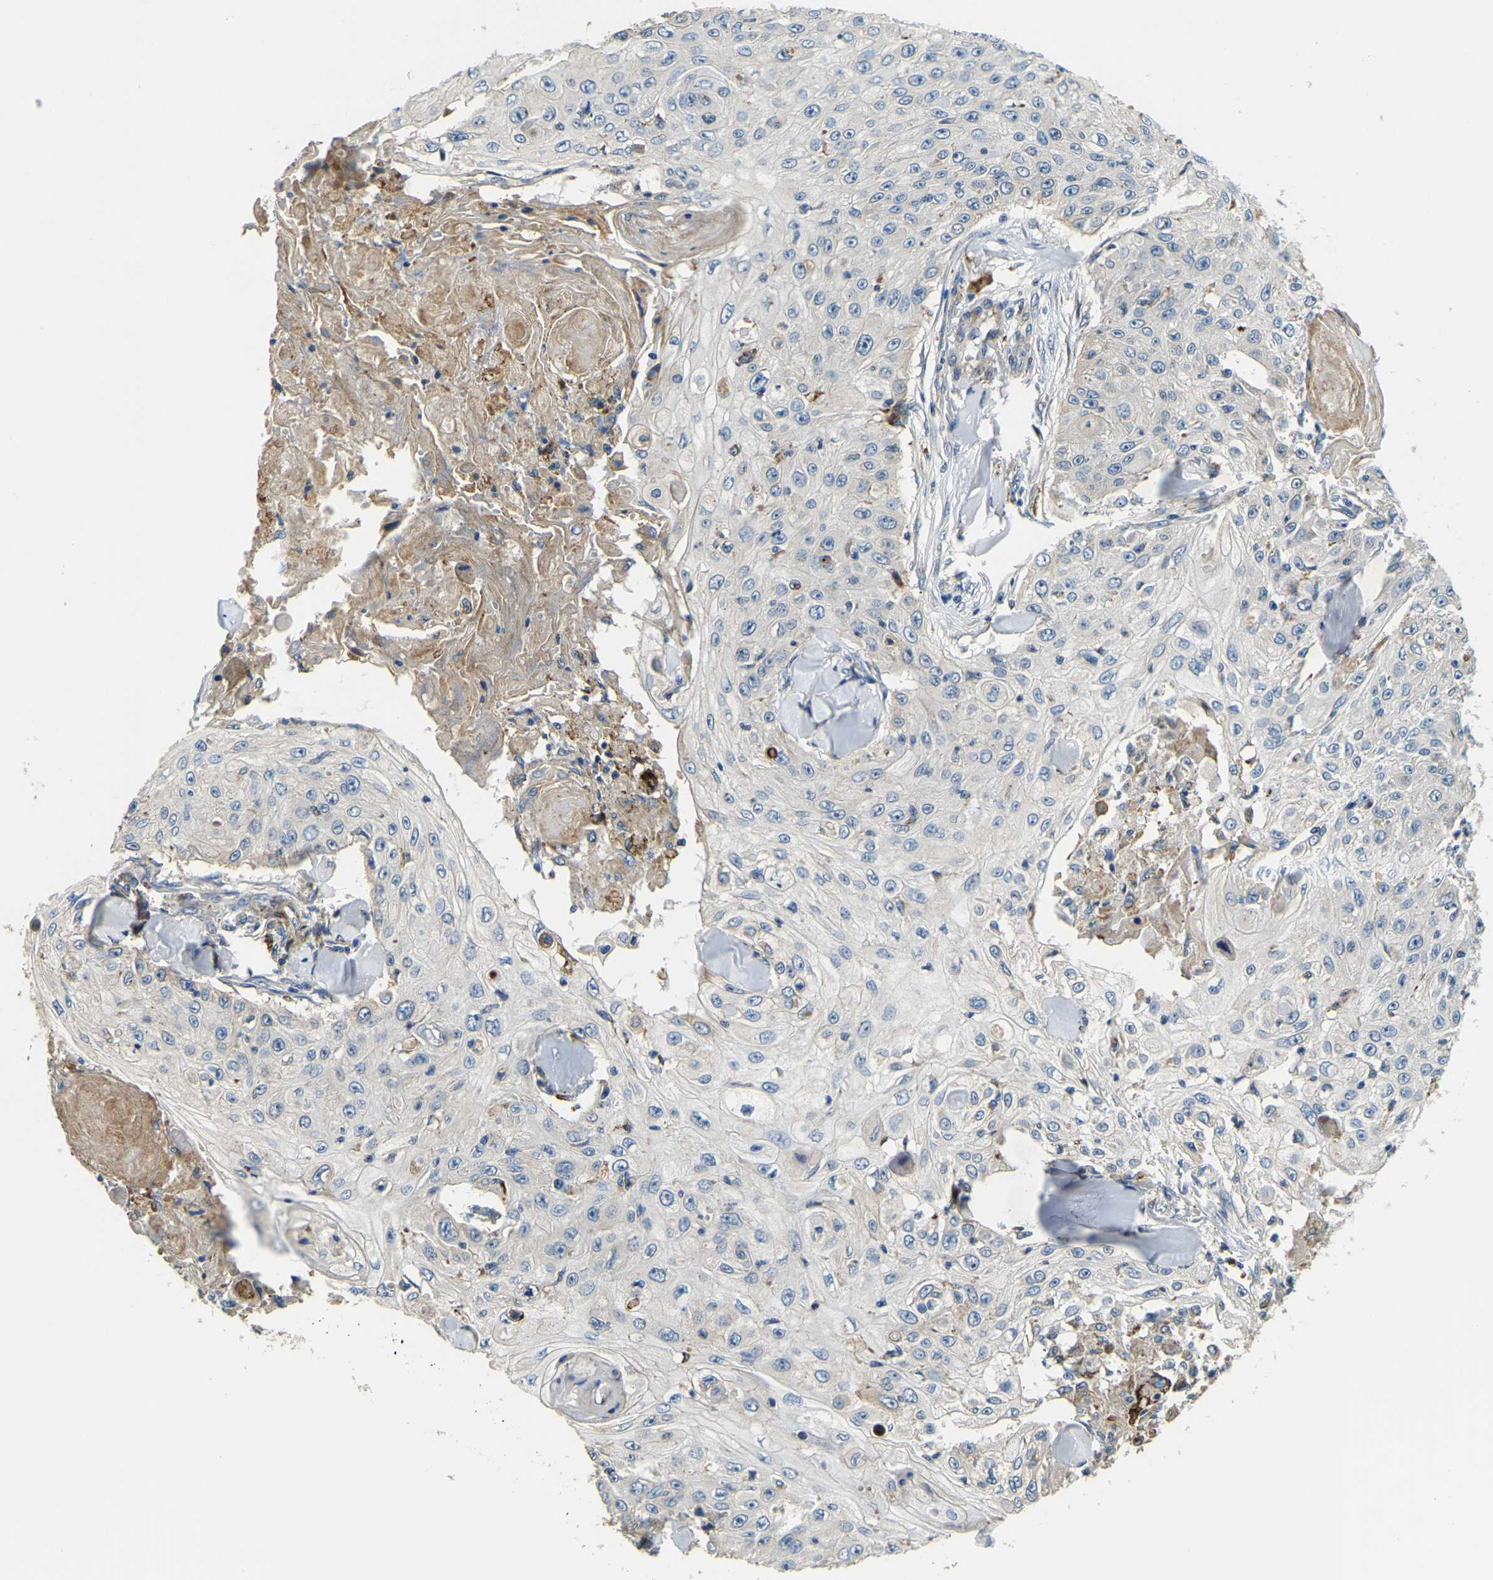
{"staining": {"intensity": "negative", "quantity": "none", "location": "none"}, "tissue": "skin cancer", "cell_type": "Tumor cells", "image_type": "cancer", "snomed": [{"axis": "morphology", "description": "Squamous cell carcinoma, NOS"}, {"axis": "topography", "description": "Skin"}], "caption": "This is an immunohistochemistry micrograph of squamous cell carcinoma (skin). There is no positivity in tumor cells.", "gene": "RNF39", "patient": {"sex": "male", "age": 86}}